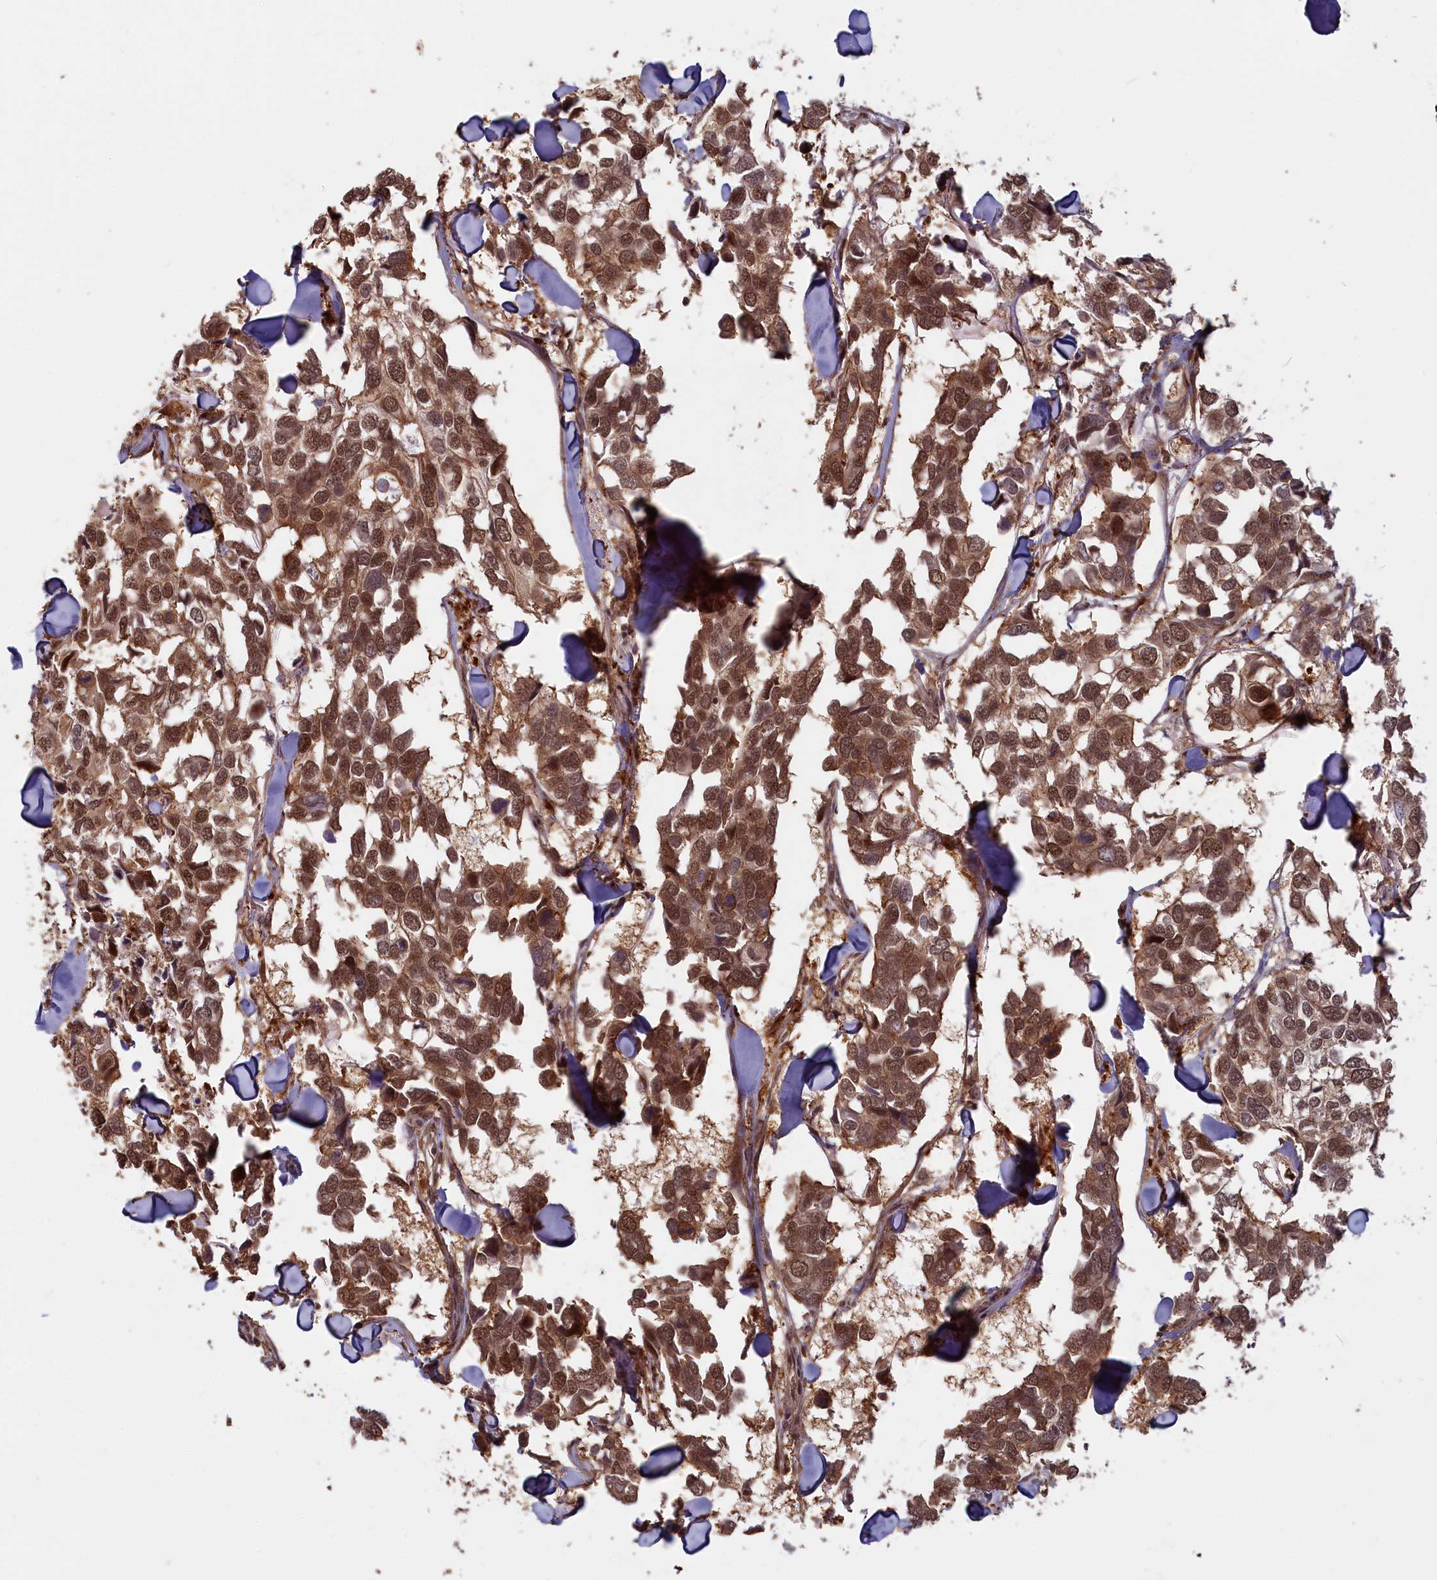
{"staining": {"intensity": "moderate", "quantity": ">75%", "location": "cytoplasmic/membranous,nuclear"}, "tissue": "breast cancer", "cell_type": "Tumor cells", "image_type": "cancer", "snomed": [{"axis": "morphology", "description": "Duct carcinoma"}, {"axis": "topography", "description": "Breast"}], "caption": "Tumor cells show medium levels of moderate cytoplasmic/membranous and nuclear expression in approximately >75% of cells in human infiltrating ductal carcinoma (breast).", "gene": "HIF3A", "patient": {"sex": "female", "age": 83}}